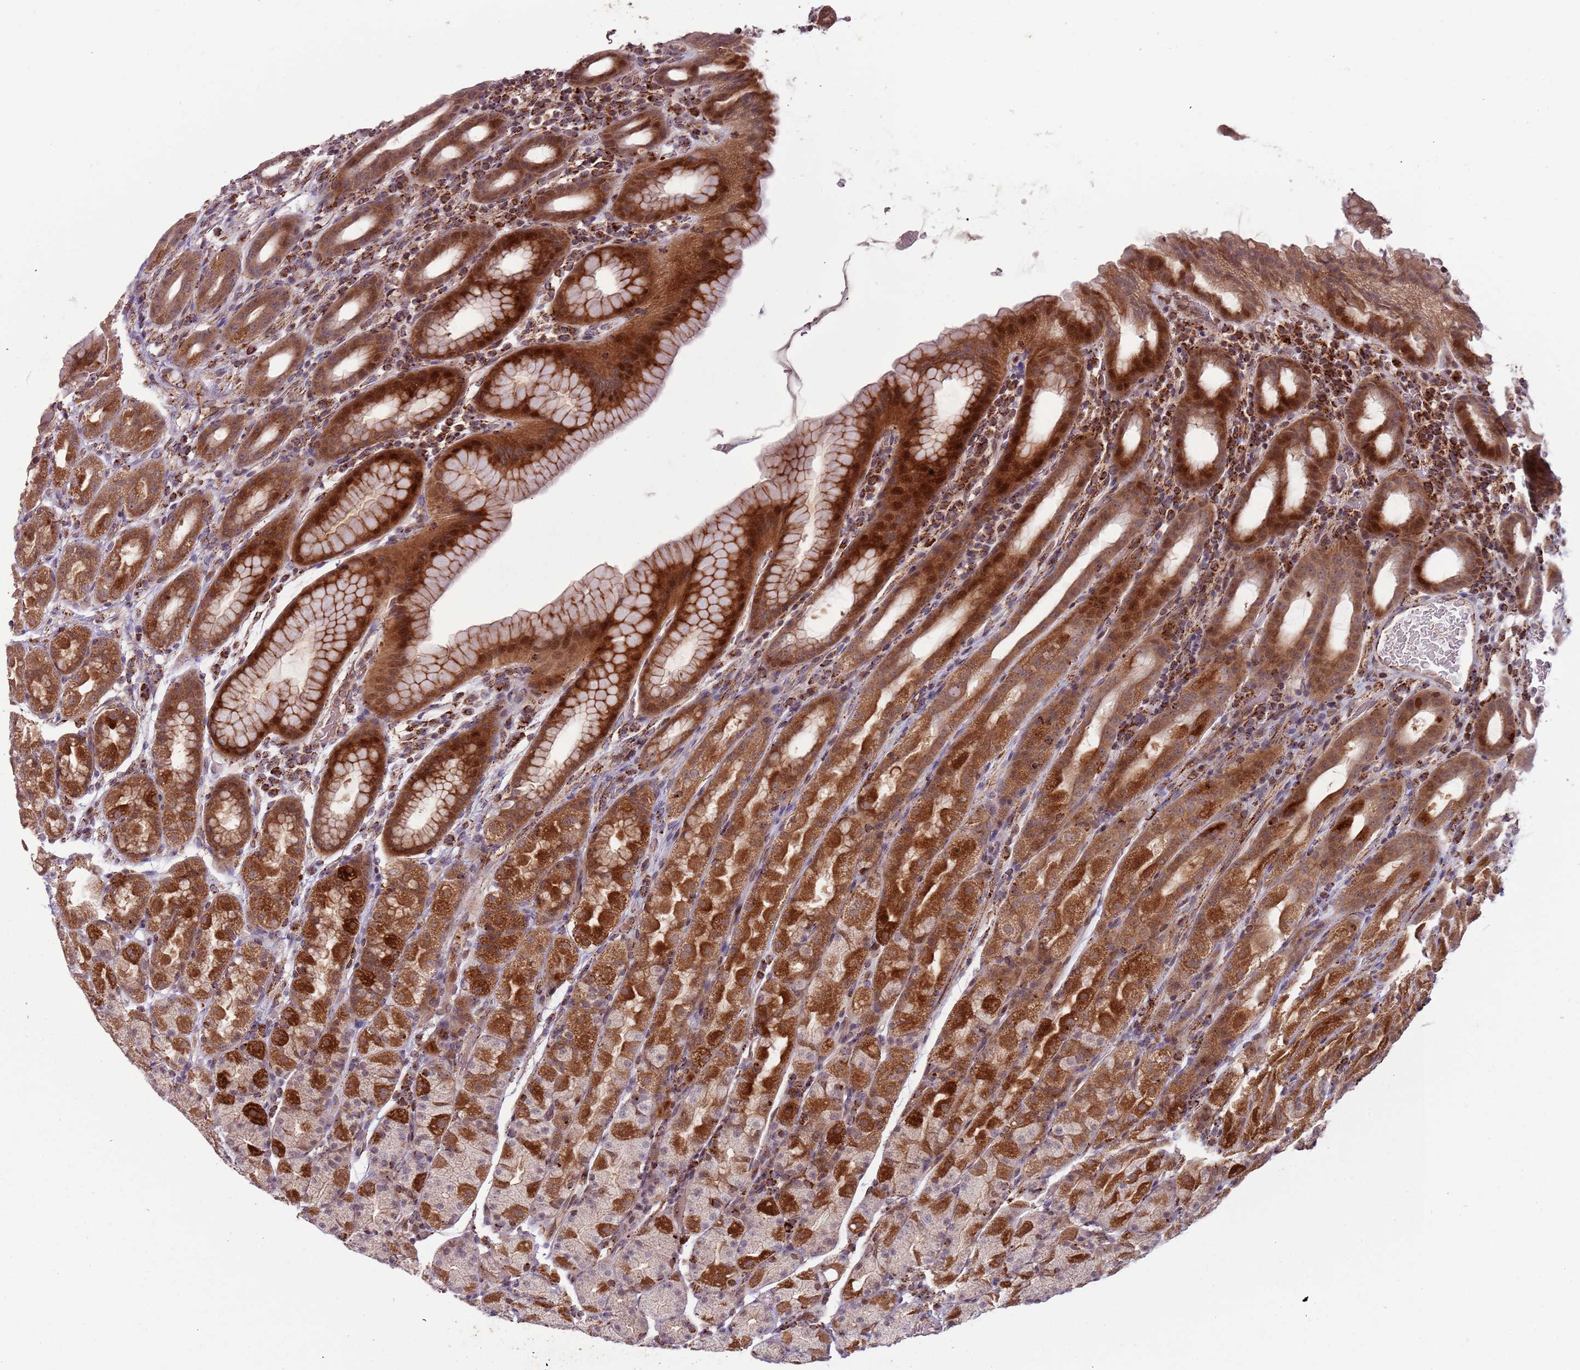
{"staining": {"intensity": "strong", "quantity": "25%-75%", "location": "cytoplasmic/membranous,nuclear"}, "tissue": "stomach", "cell_type": "Glandular cells", "image_type": "normal", "snomed": [{"axis": "morphology", "description": "Normal tissue, NOS"}, {"axis": "topography", "description": "Stomach, upper"}, {"axis": "topography", "description": "Stomach, lower"}, {"axis": "topography", "description": "Small intestine"}], "caption": "Protein analysis of benign stomach reveals strong cytoplasmic/membranous,nuclear staining in about 25%-75% of glandular cells. (IHC, brightfield microscopy, high magnification).", "gene": "ULK3", "patient": {"sex": "male", "age": 68}}